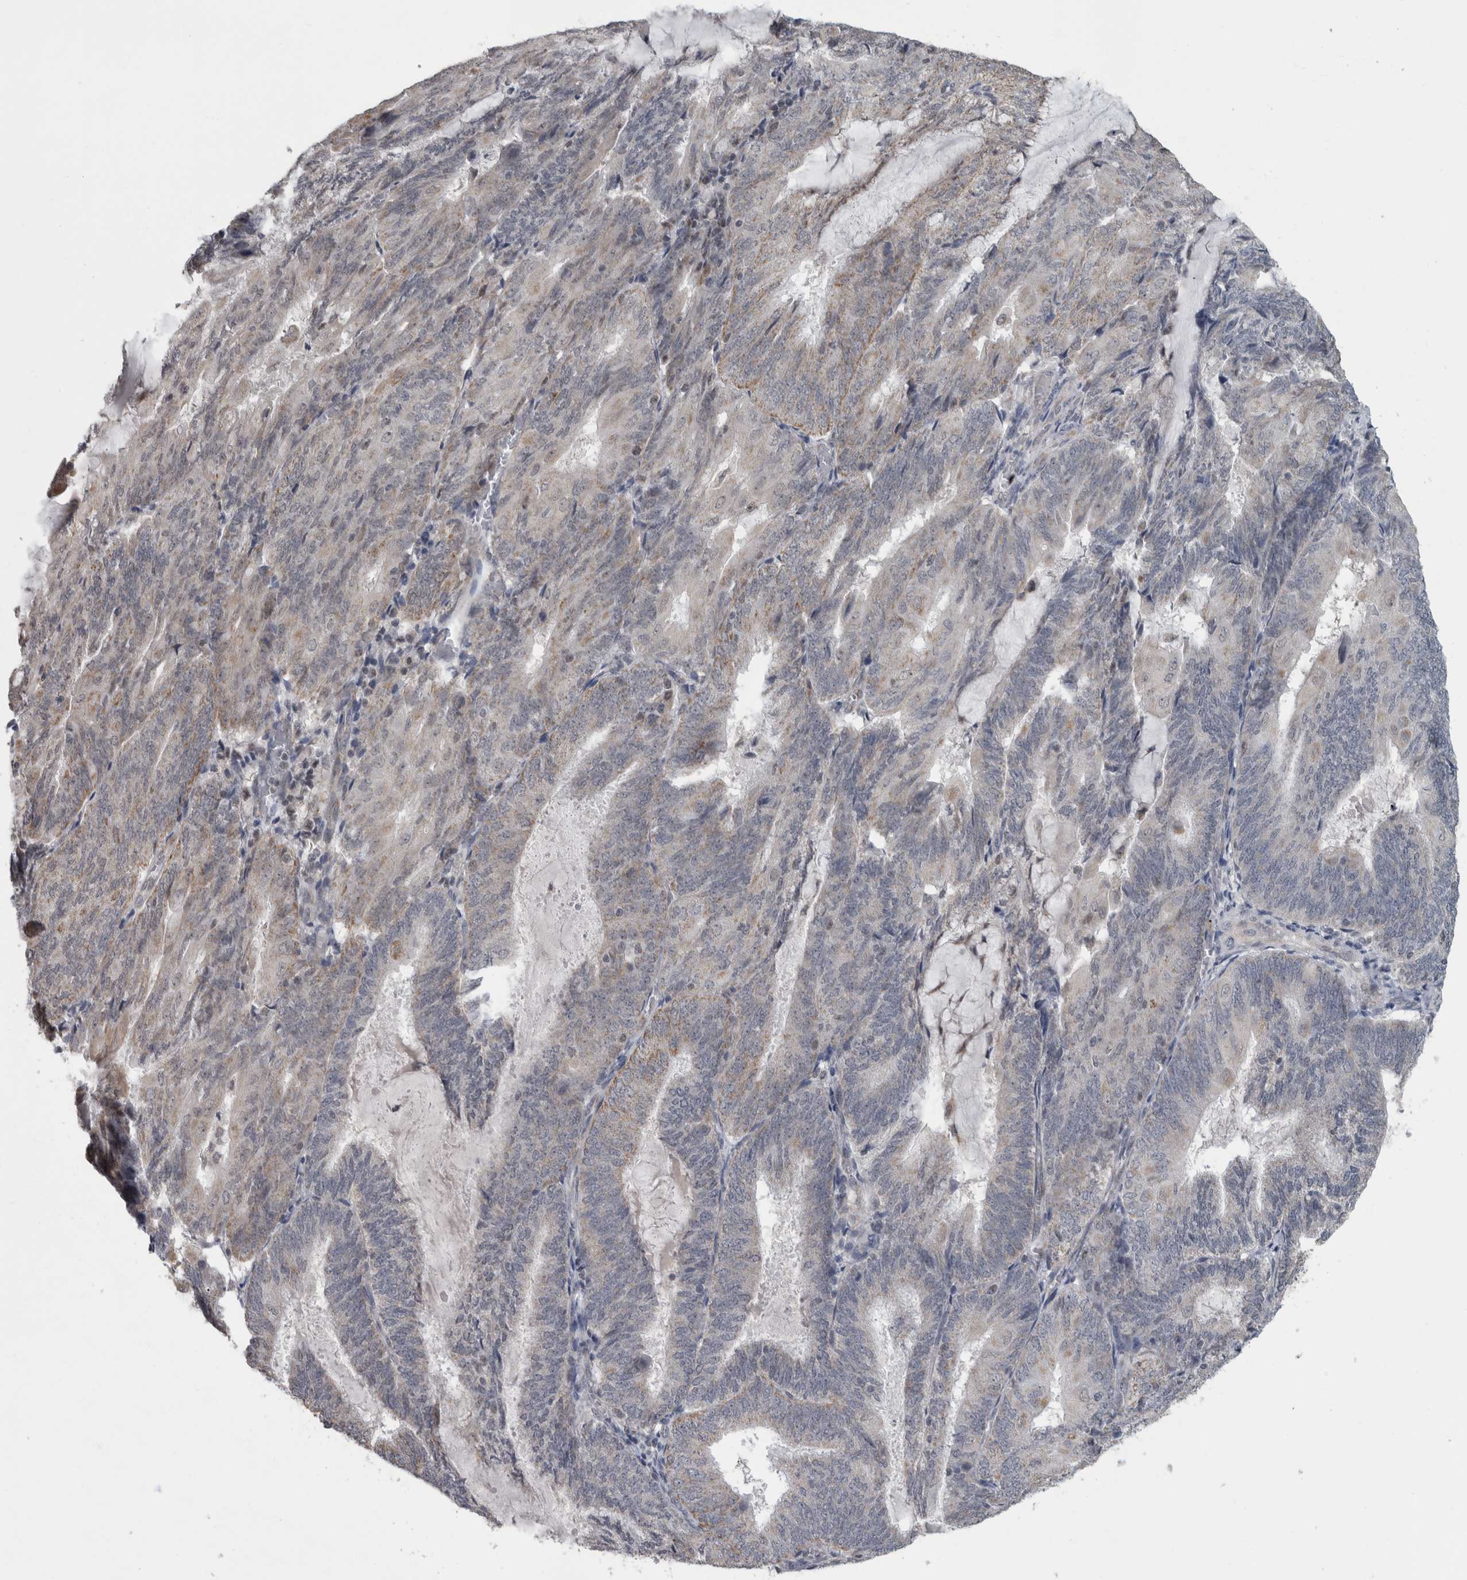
{"staining": {"intensity": "weak", "quantity": "<25%", "location": "cytoplasmic/membranous"}, "tissue": "endometrial cancer", "cell_type": "Tumor cells", "image_type": "cancer", "snomed": [{"axis": "morphology", "description": "Adenocarcinoma, NOS"}, {"axis": "topography", "description": "Endometrium"}], "caption": "Endometrial adenocarcinoma stained for a protein using IHC displays no staining tumor cells.", "gene": "OR2K2", "patient": {"sex": "female", "age": 81}}